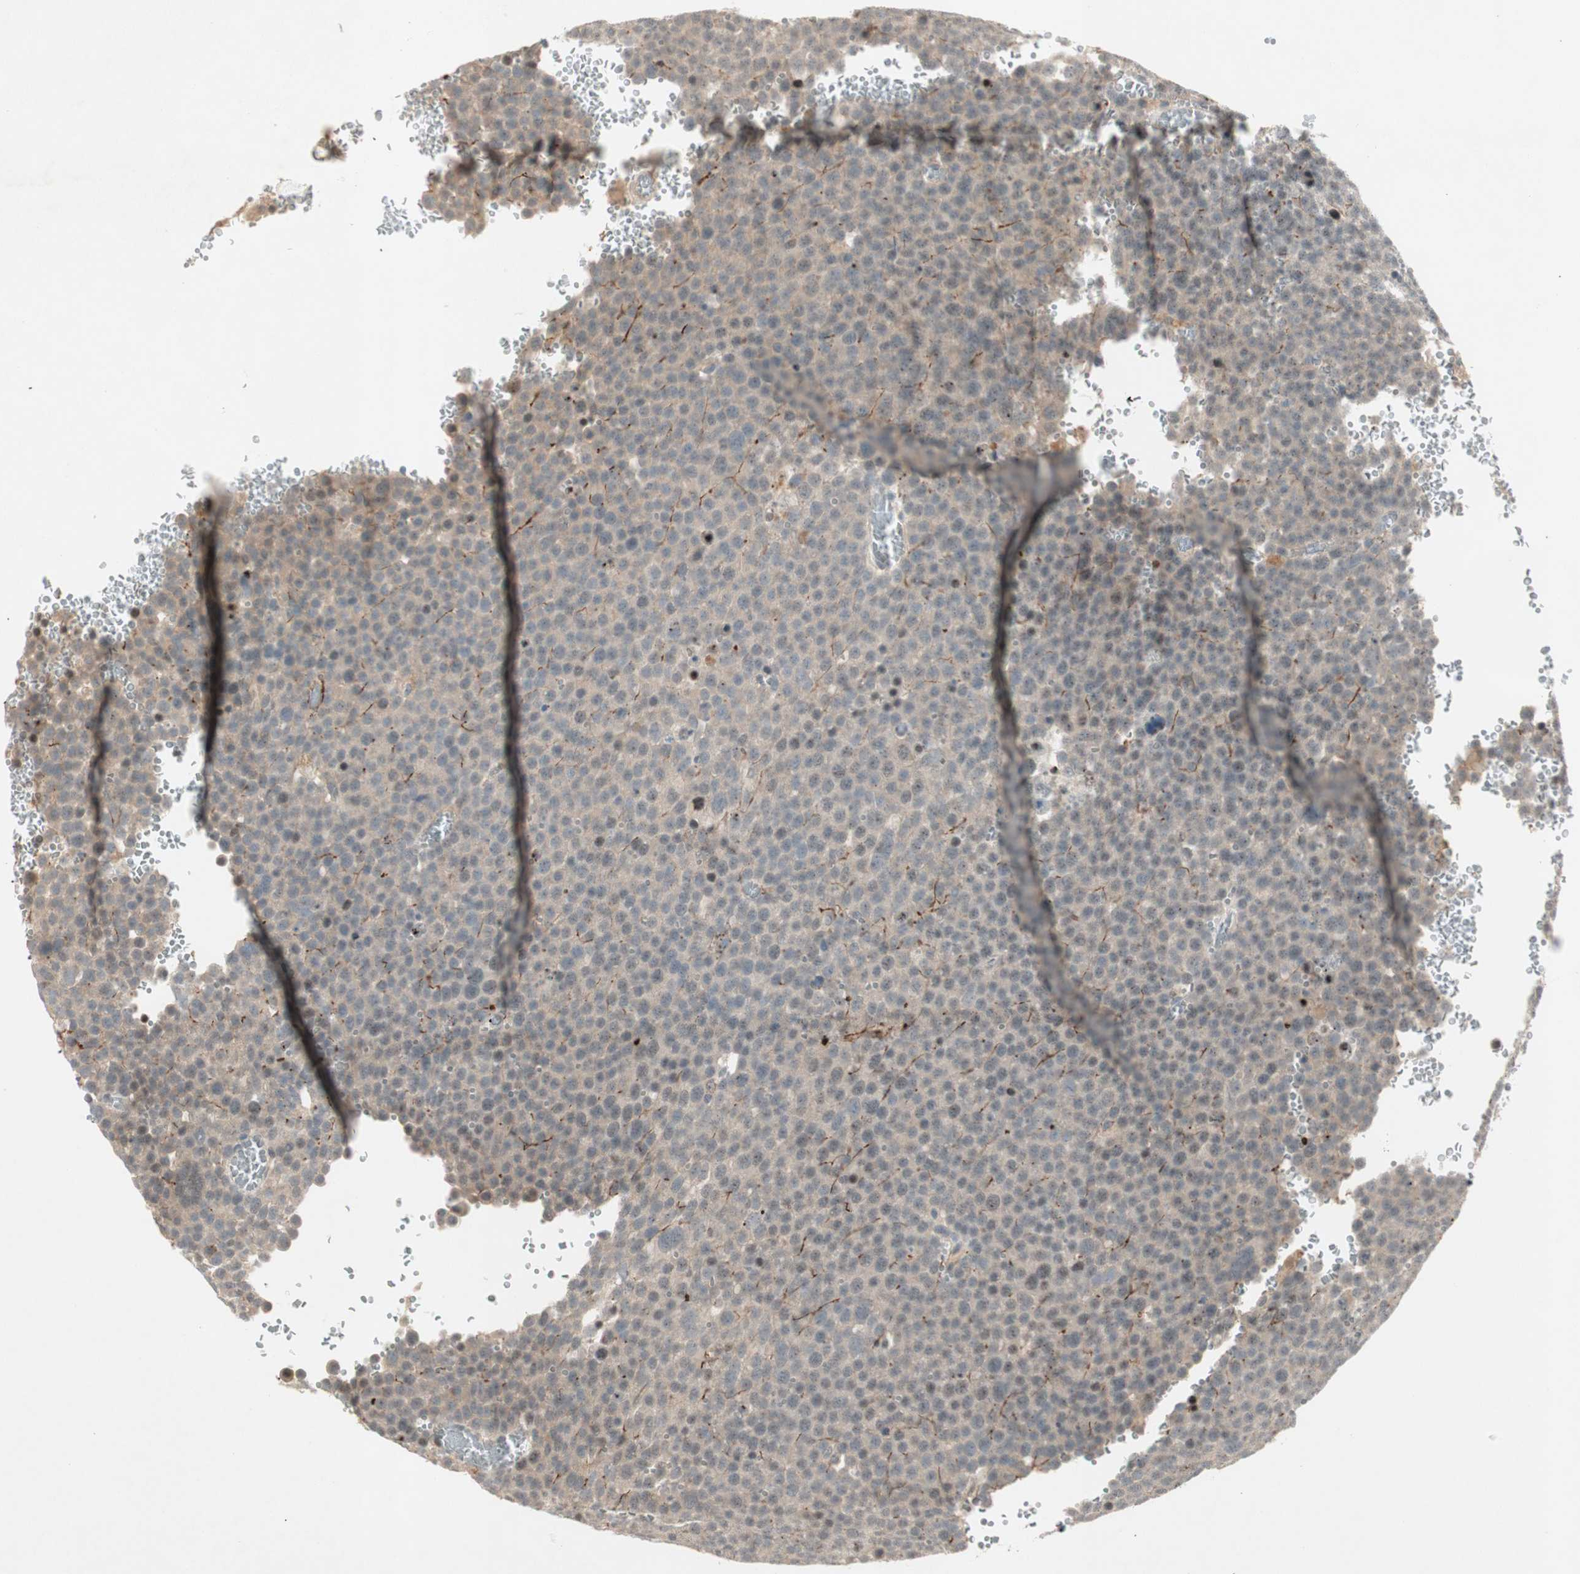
{"staining": {"intensity": "weak", "quantity": "25%-75%", "location": "cytoplasmic/membranous"}, "tissue": "testis cancer", "cell_type": "Tumor cells", "image_type": "cancer", "snomed": [{"axis": "morphology", "description": "Seminoma, NOS"}, {"axis": "topography", "description": "Testis"}], "caption": "Human testis cancer stained for a protein (brown) reveals weak cytoplasmic/membranous positive expression in approximately 25%-75% of tumor cells.", "gene": "ACSL5", "patient": {"sex": "male", "age": 71}}